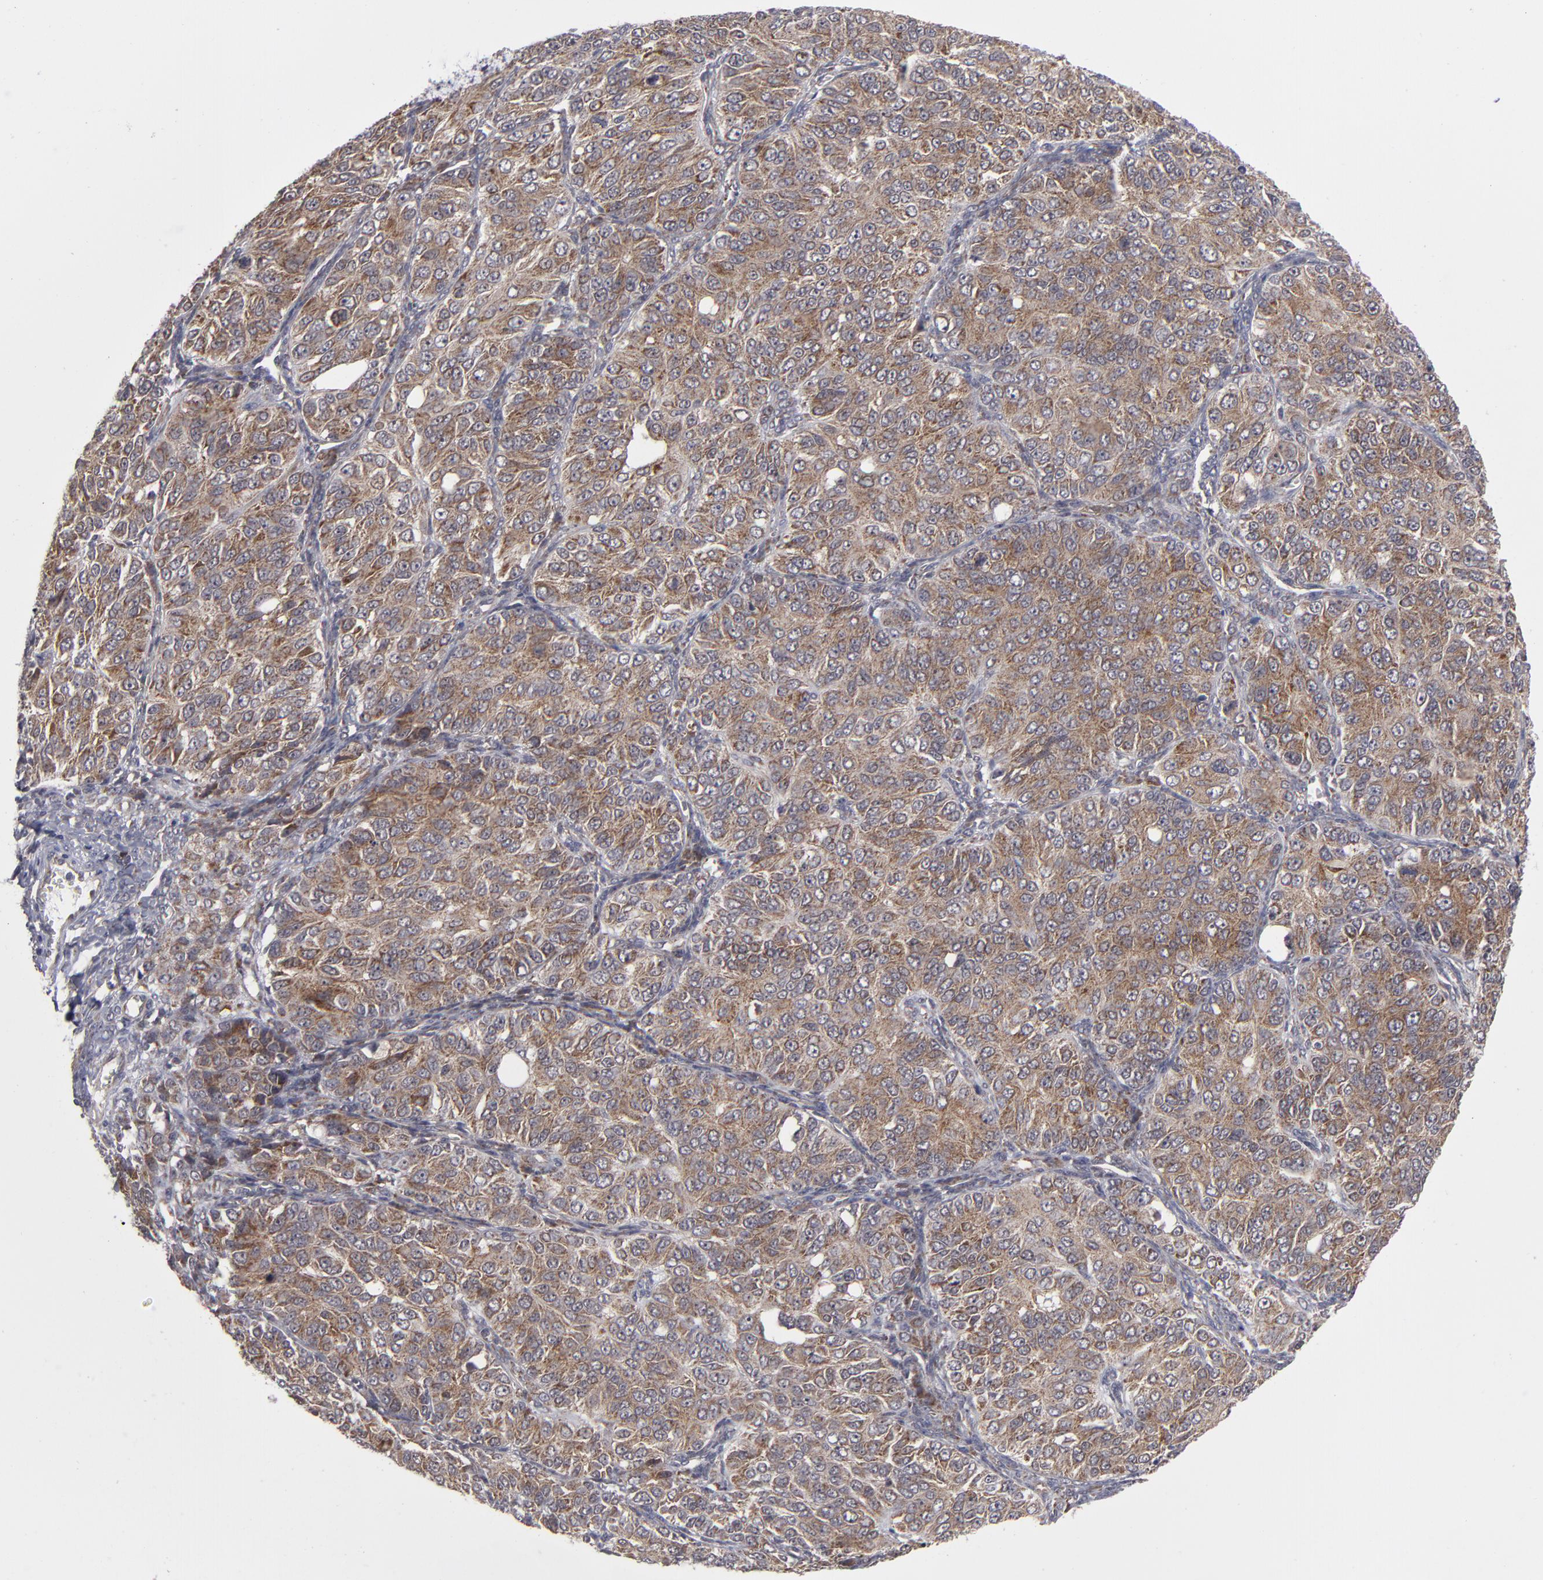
{"staining": {"intensity": "moderate", "quantity": ">75%", "location": "cytoplasmic/membranous"}, "tissue": "ovarian cancer", "cell_type": "Tumor cells", "image_type": "cancer", "snomed": [{"axis": "morphology", "description": "Carcinoma, endometroid"}, {"axis": "topography", "description": "Ovary"}], "caption": "Ovarian cancer was stained to show a protein in brown. There is medium levels of moderate cytoplasmic/membranous expression in about >75% of tumor cells.", "gene": "GLCCI1", "patient": {"sex": "female", "age": 51}}